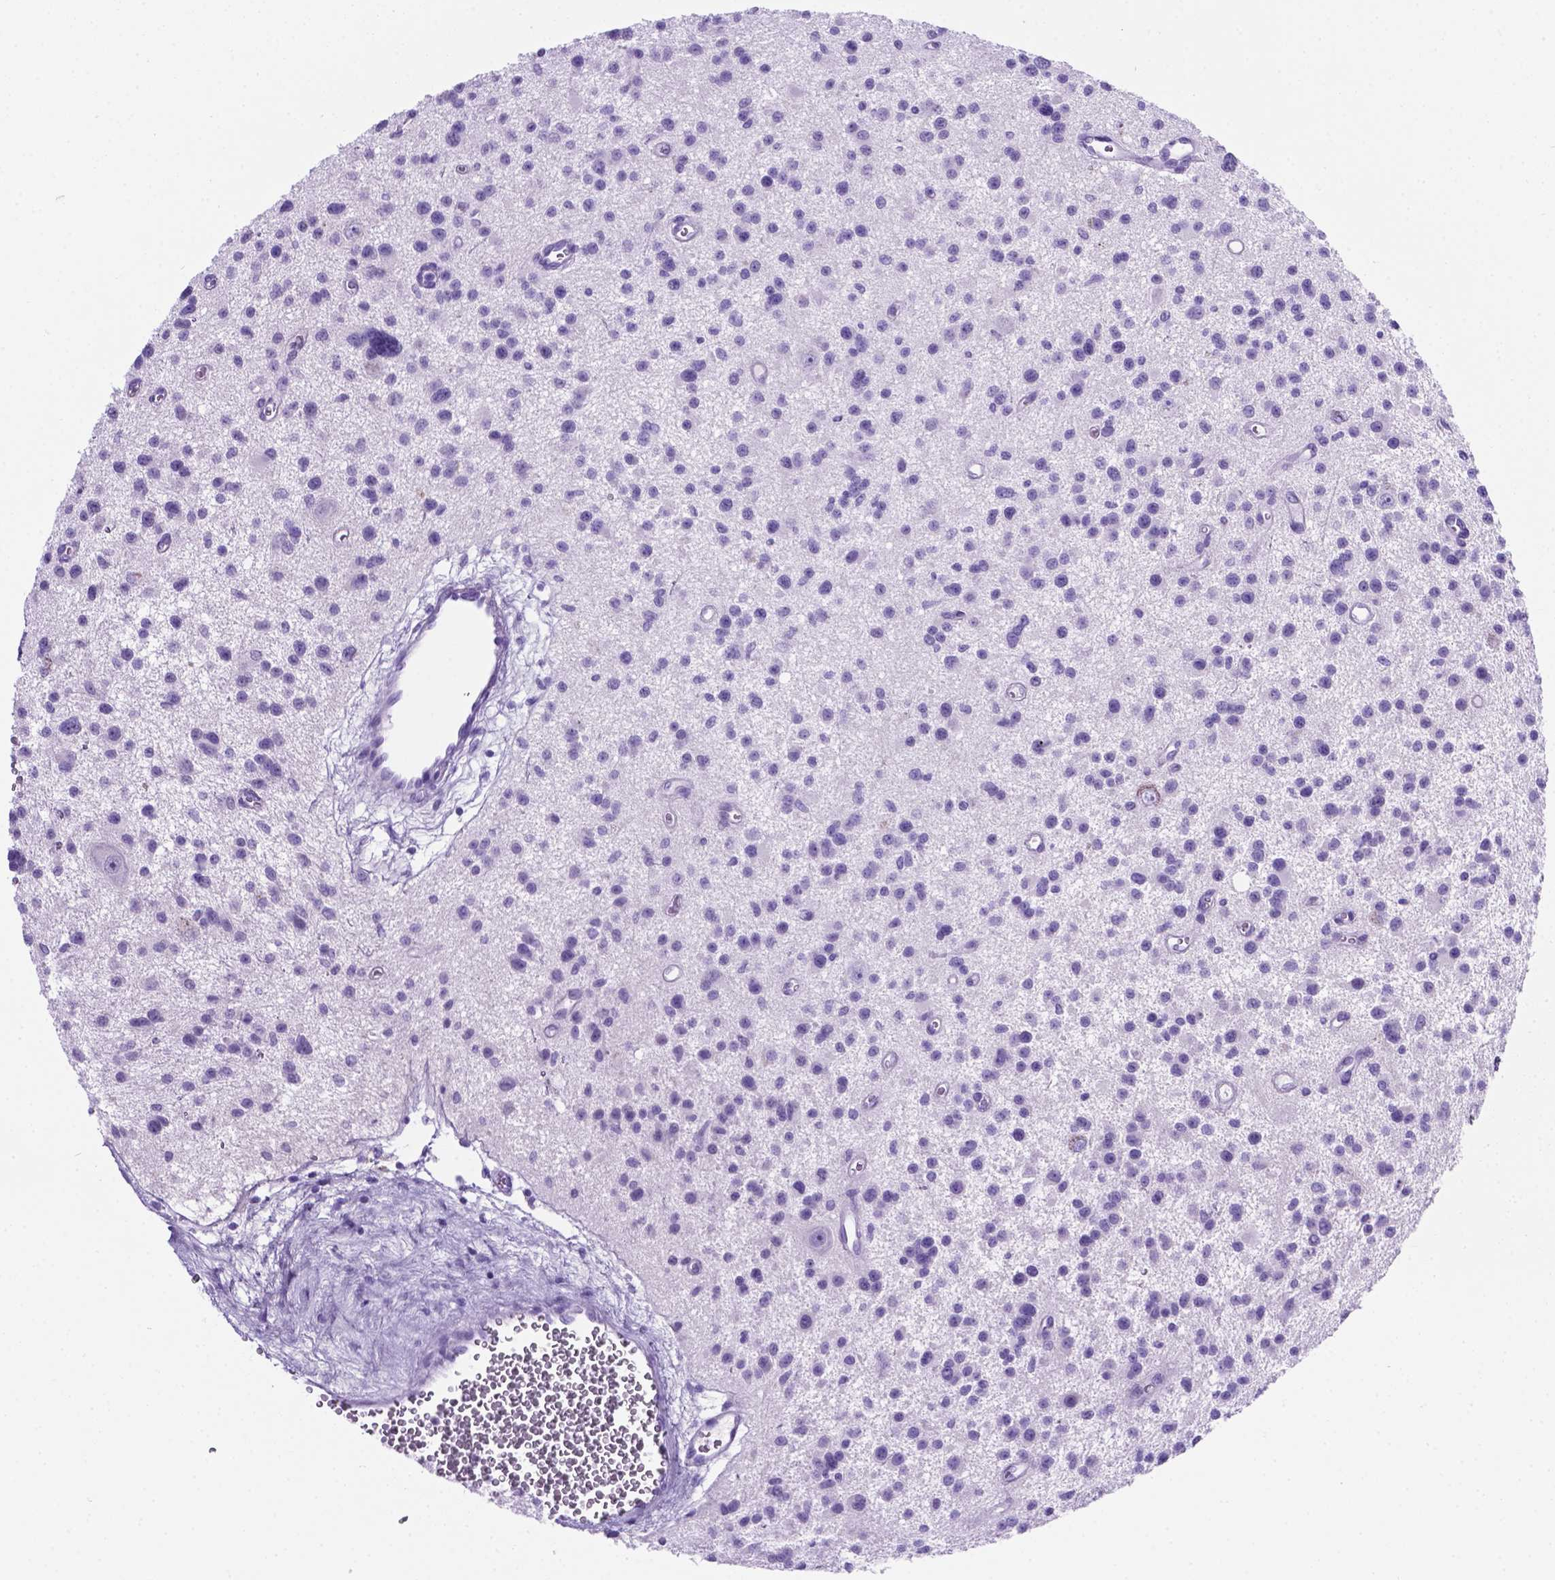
{"staining": {"intensity": "negative", "quantity": "none", "location": "none"}, "tissue": "glioma", "cell_type": "Tumor cells", "image_type": "cancer", "snomed": [{"axis": "morphology", "description": "Glioma, malignant, Low grade"}, {"axis": "topography", "description": "Brain"}], "caption": "Malignant glioma (low-grade) stained for a protein using IHC displays no expression tumor cells.", "gene": "C17orf107", "patient": {"sex": "male", "age": 43}}